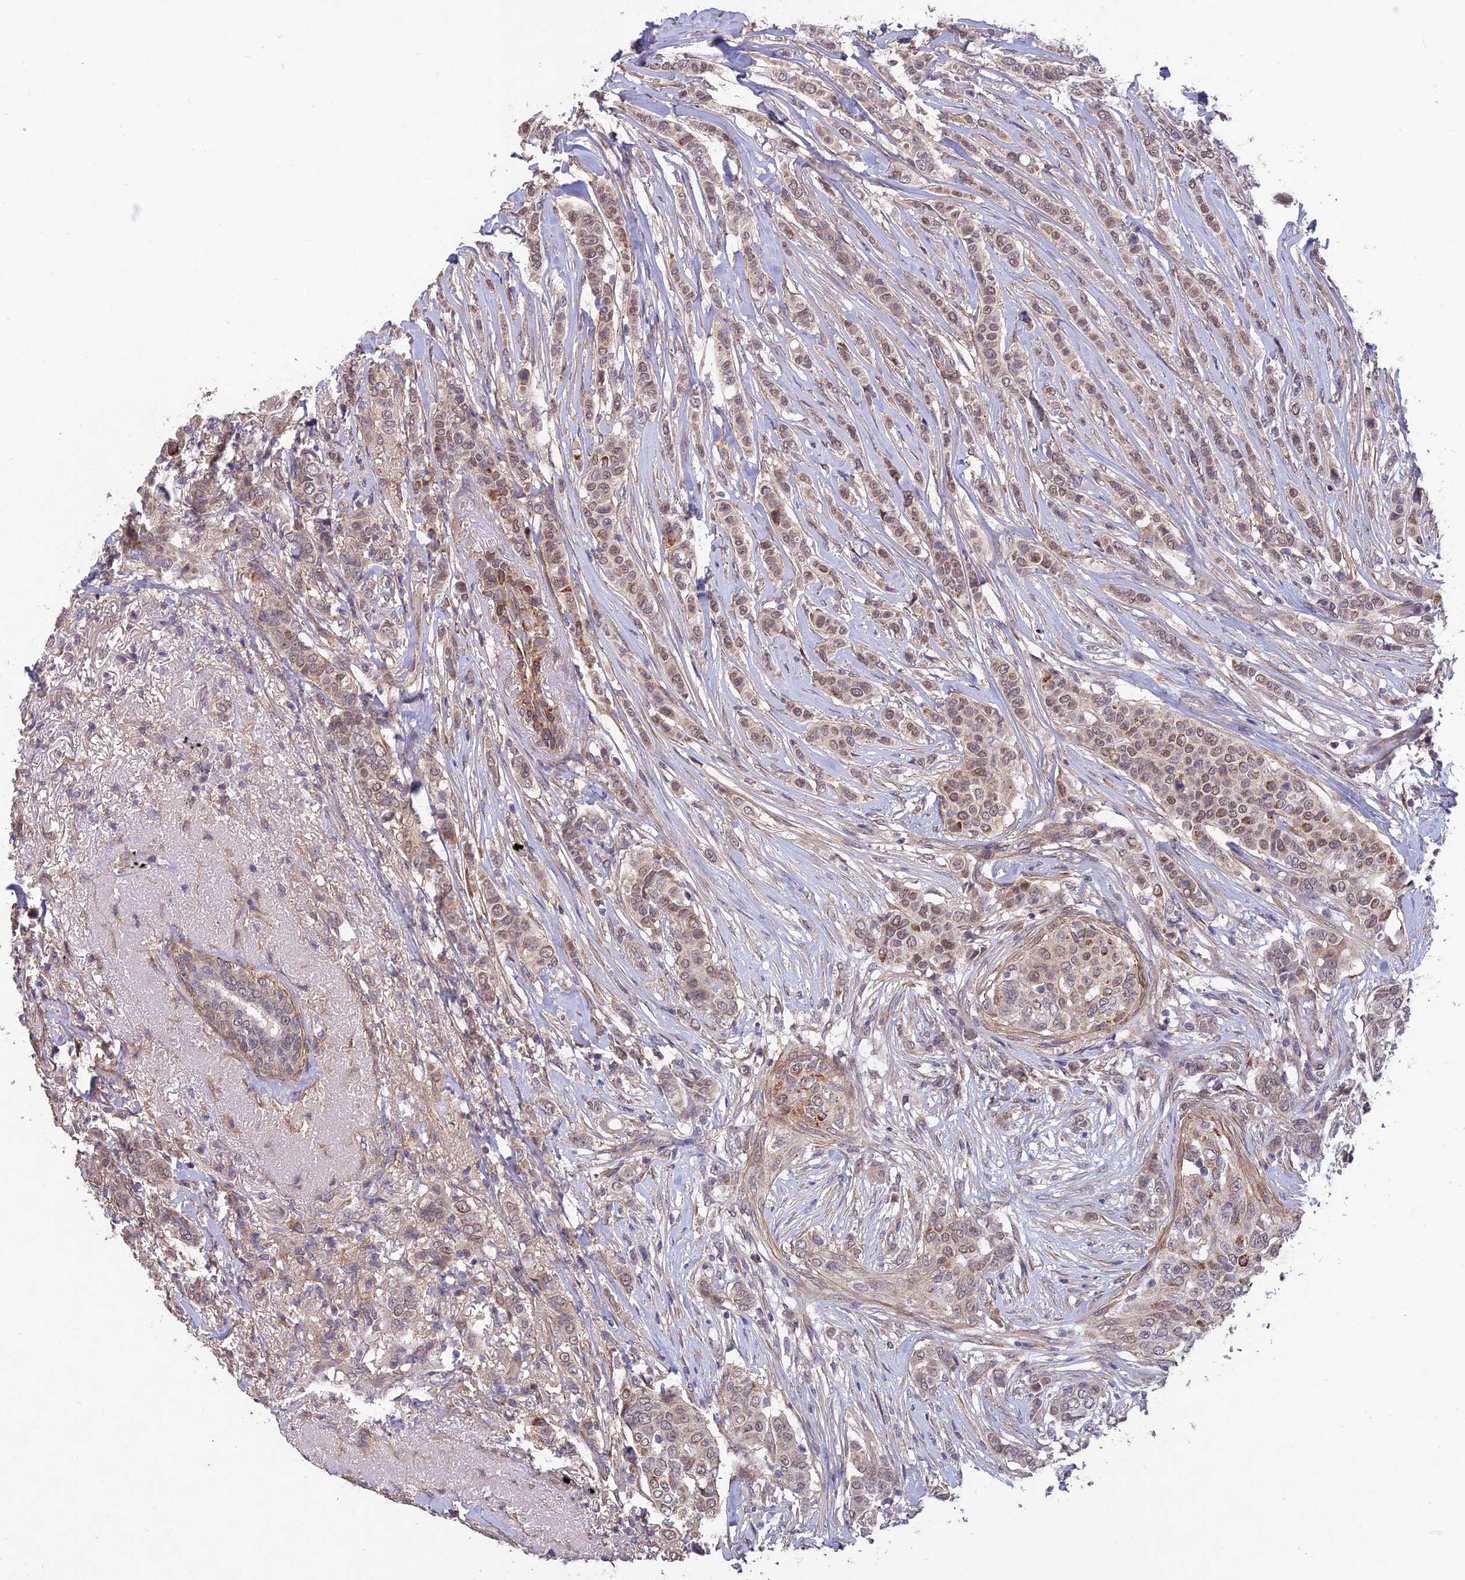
{"staining": {"intensity": "strong", "quantity": "<25%", "location": "cytoplasmic/membranous"}, "tissue": "breast cancer", "cell_type": "Tumor cells", "image_type": "cancer", "snomed": [{"axis": "morphology", "description": "Lobular carcinoma"}, {"axis": "topography", "description": "Breast"}], "caption": "Protein expression analysis of human breast cancer (lobular carcinoma) reveals strong cytoplasmic/membranous positivity in approximately <25% of tumor cells.", "gene": "PAGR1", "patient": {"sex": "female", "age": 51}}